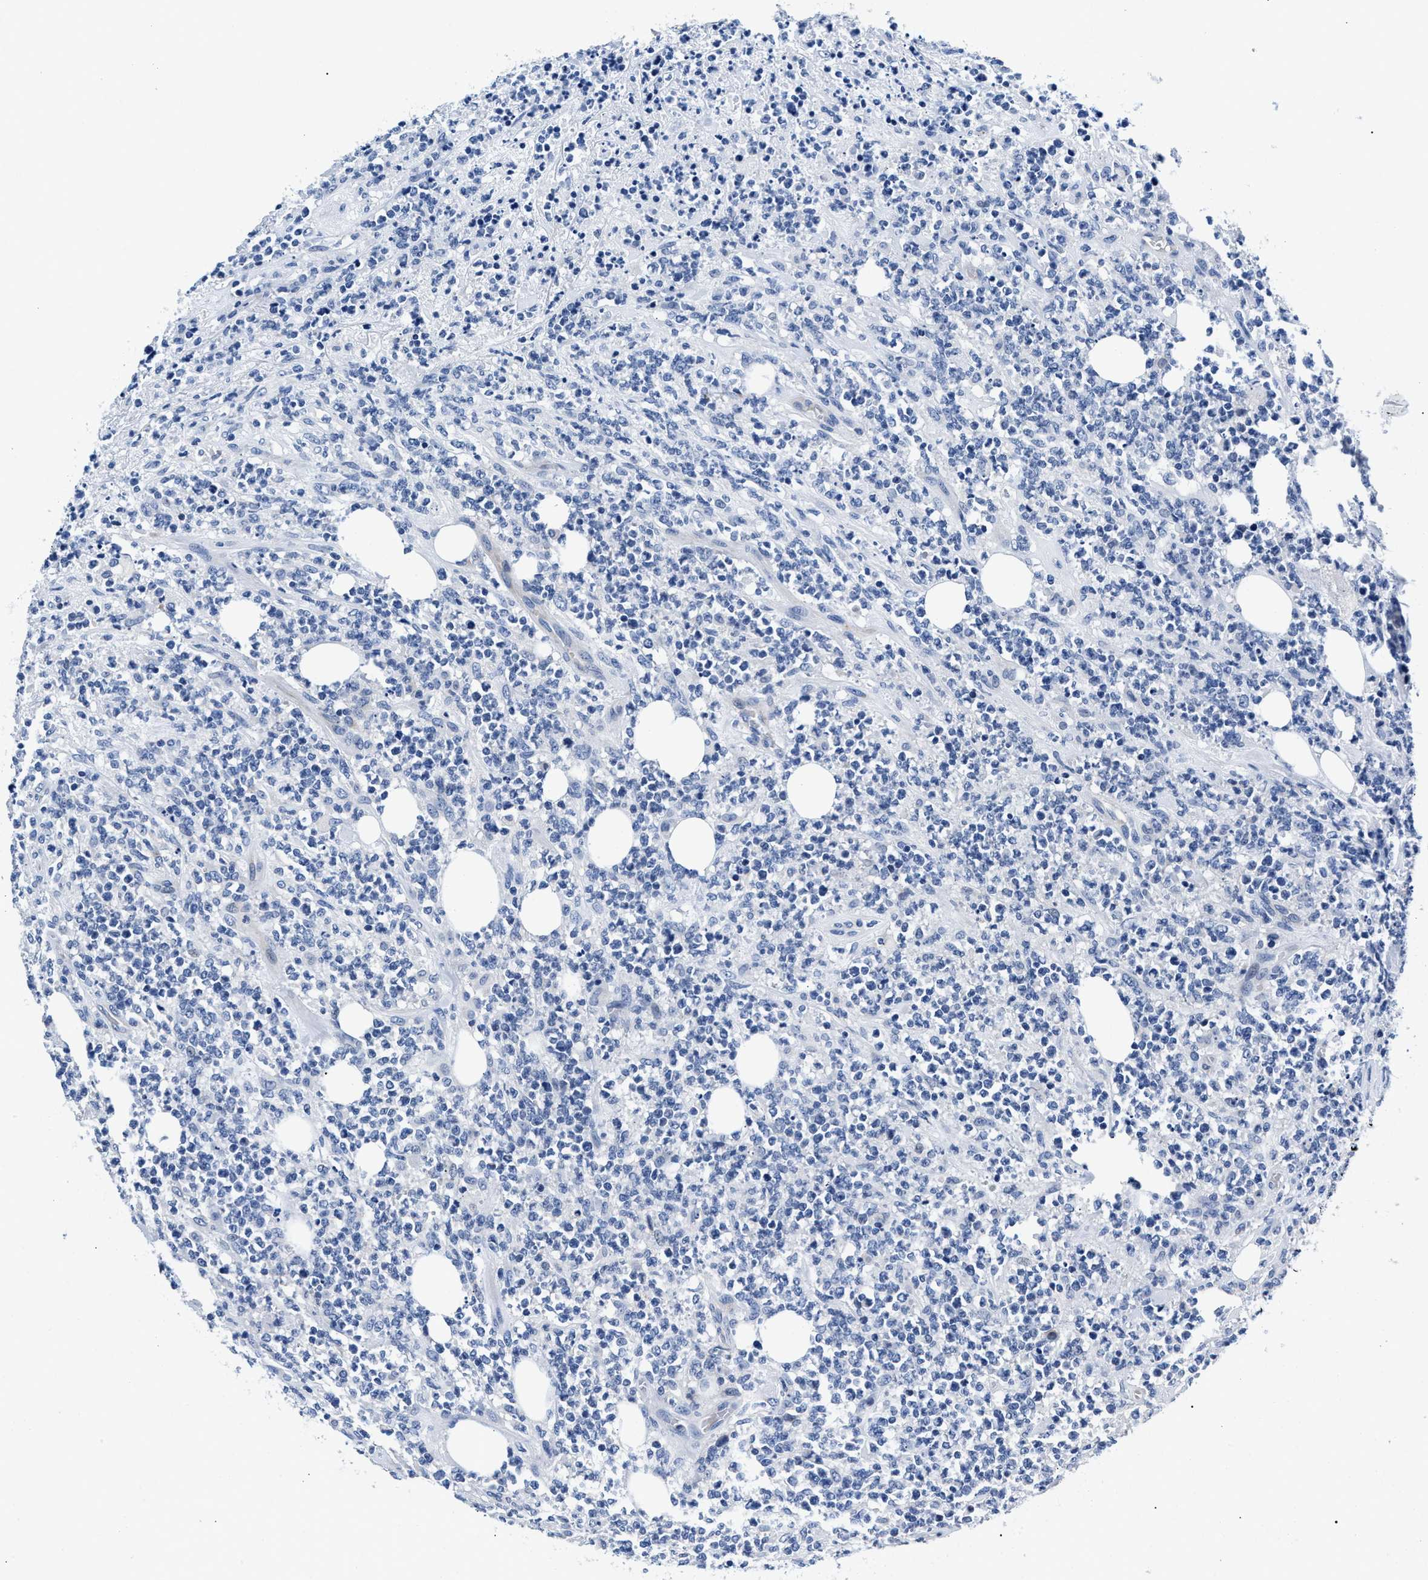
{"staining": {"intensity": "negative", "quantity": "none", "location": "none"}, "tissue": "lymphoma", "cell_type": "Tumor cells", "image_type": "cancer", "snomed": [{"axis": "morphology", "description": "Malignant lymphoma, non-Hodgkin's type, High grade"}, {"axis": "topography", "description": "Soft tissue"}], "caption": "Immunohistochemistry (IHC) image of human lymphoma stained for a protein (brown), which exhibits no expression in tumor cells.", "gene": "P2RY4", "patient": {"sex": "male", "age": 18}}